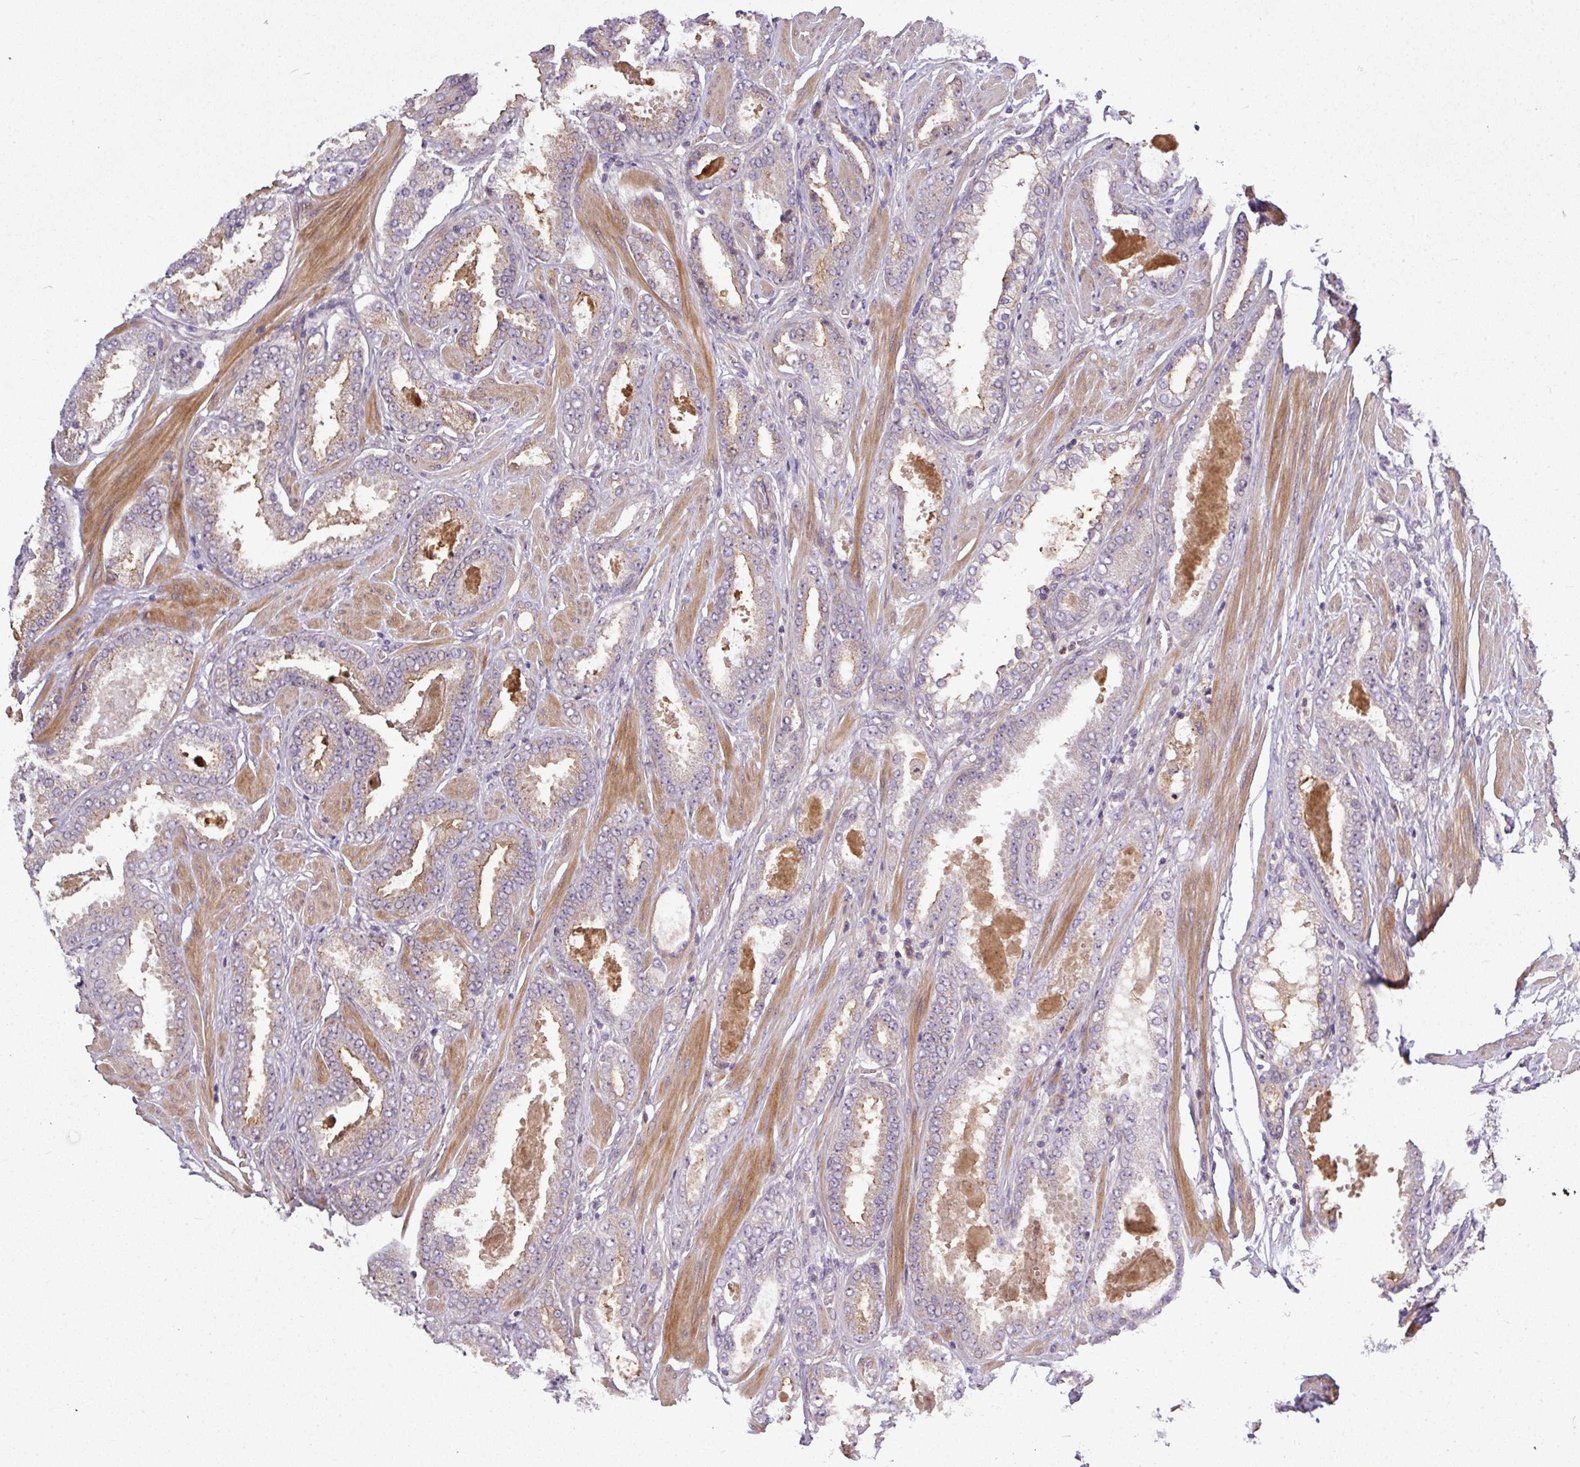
{"staining": {"intensity": "moderate", "quantity": "25%-75%", "location": "cytoplasmic/membranous"}, "tissue": "prostate cancer", "cell_type": "Tumor cells", "image_type": "cancer", "snomed": [{"axis": "morphology", "description": "Adenocarcinoma, Low grade"}, {"axis": "topography", "description": "Prostate"}], "caption": "Adenocarcinoma (low-grade) (prostate) tissue exhibits moderate cytoplasmic/membranous expression in approximately 25%-75% of tumor cells", "gene": "PAPLN", "patient": {"sex": "male", "age": 42}}